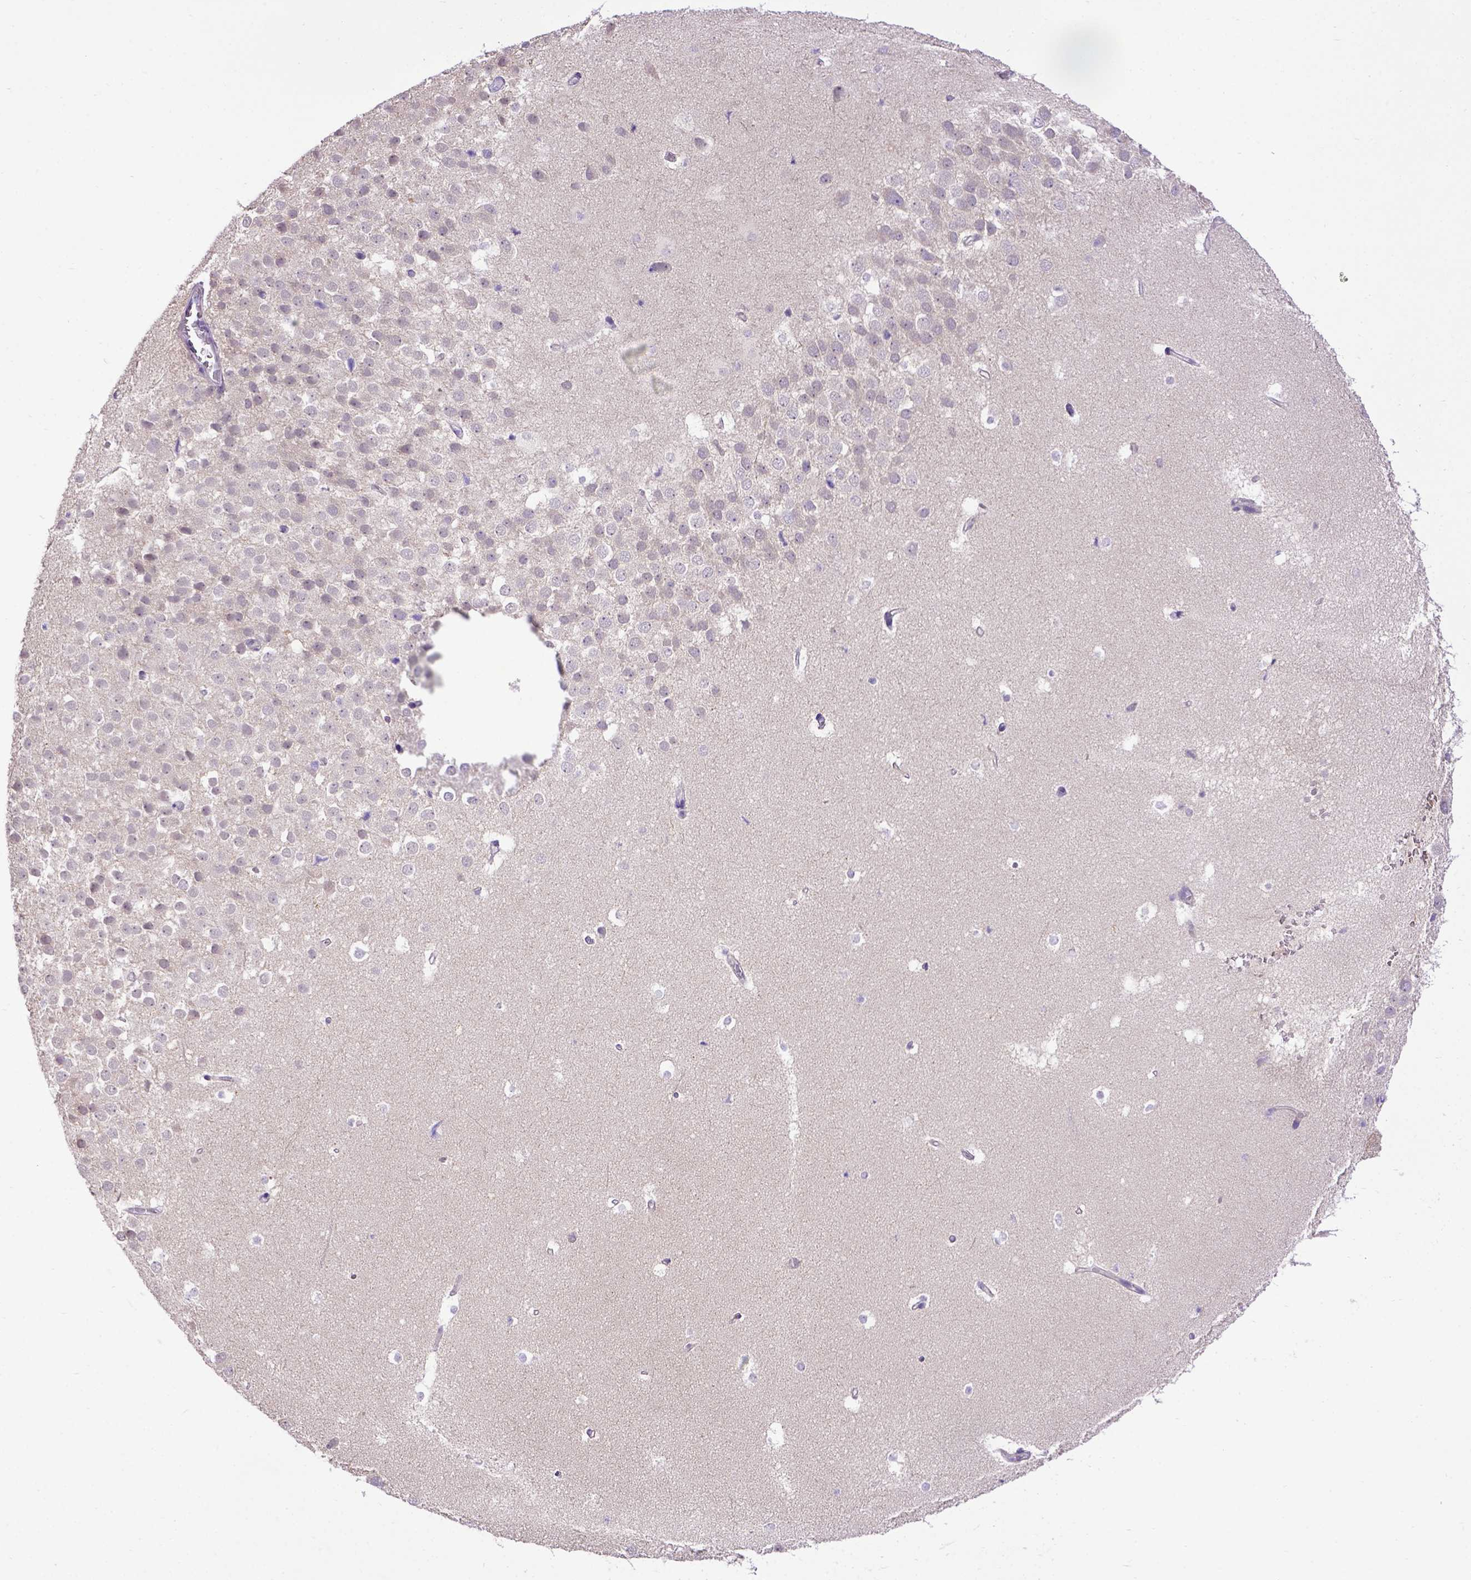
{"staining": {"intensity": "negative", "quantity": "none", "location": "none"}, "tissue": "hippocampus", "cell_type": "Glial cells", "image_type": "normal", "snomed": [{"axis": "morphology", "description": "Normal tissue, NOS"}, {"axis": "topography", "description": "Hippocampus"}], "caption": "This is an IHC photomicrograph of normal human hippocampus. There is no staining in glial cells.", "gene": "ADAM12", "patient": {"sex": "male", "age": 26}}